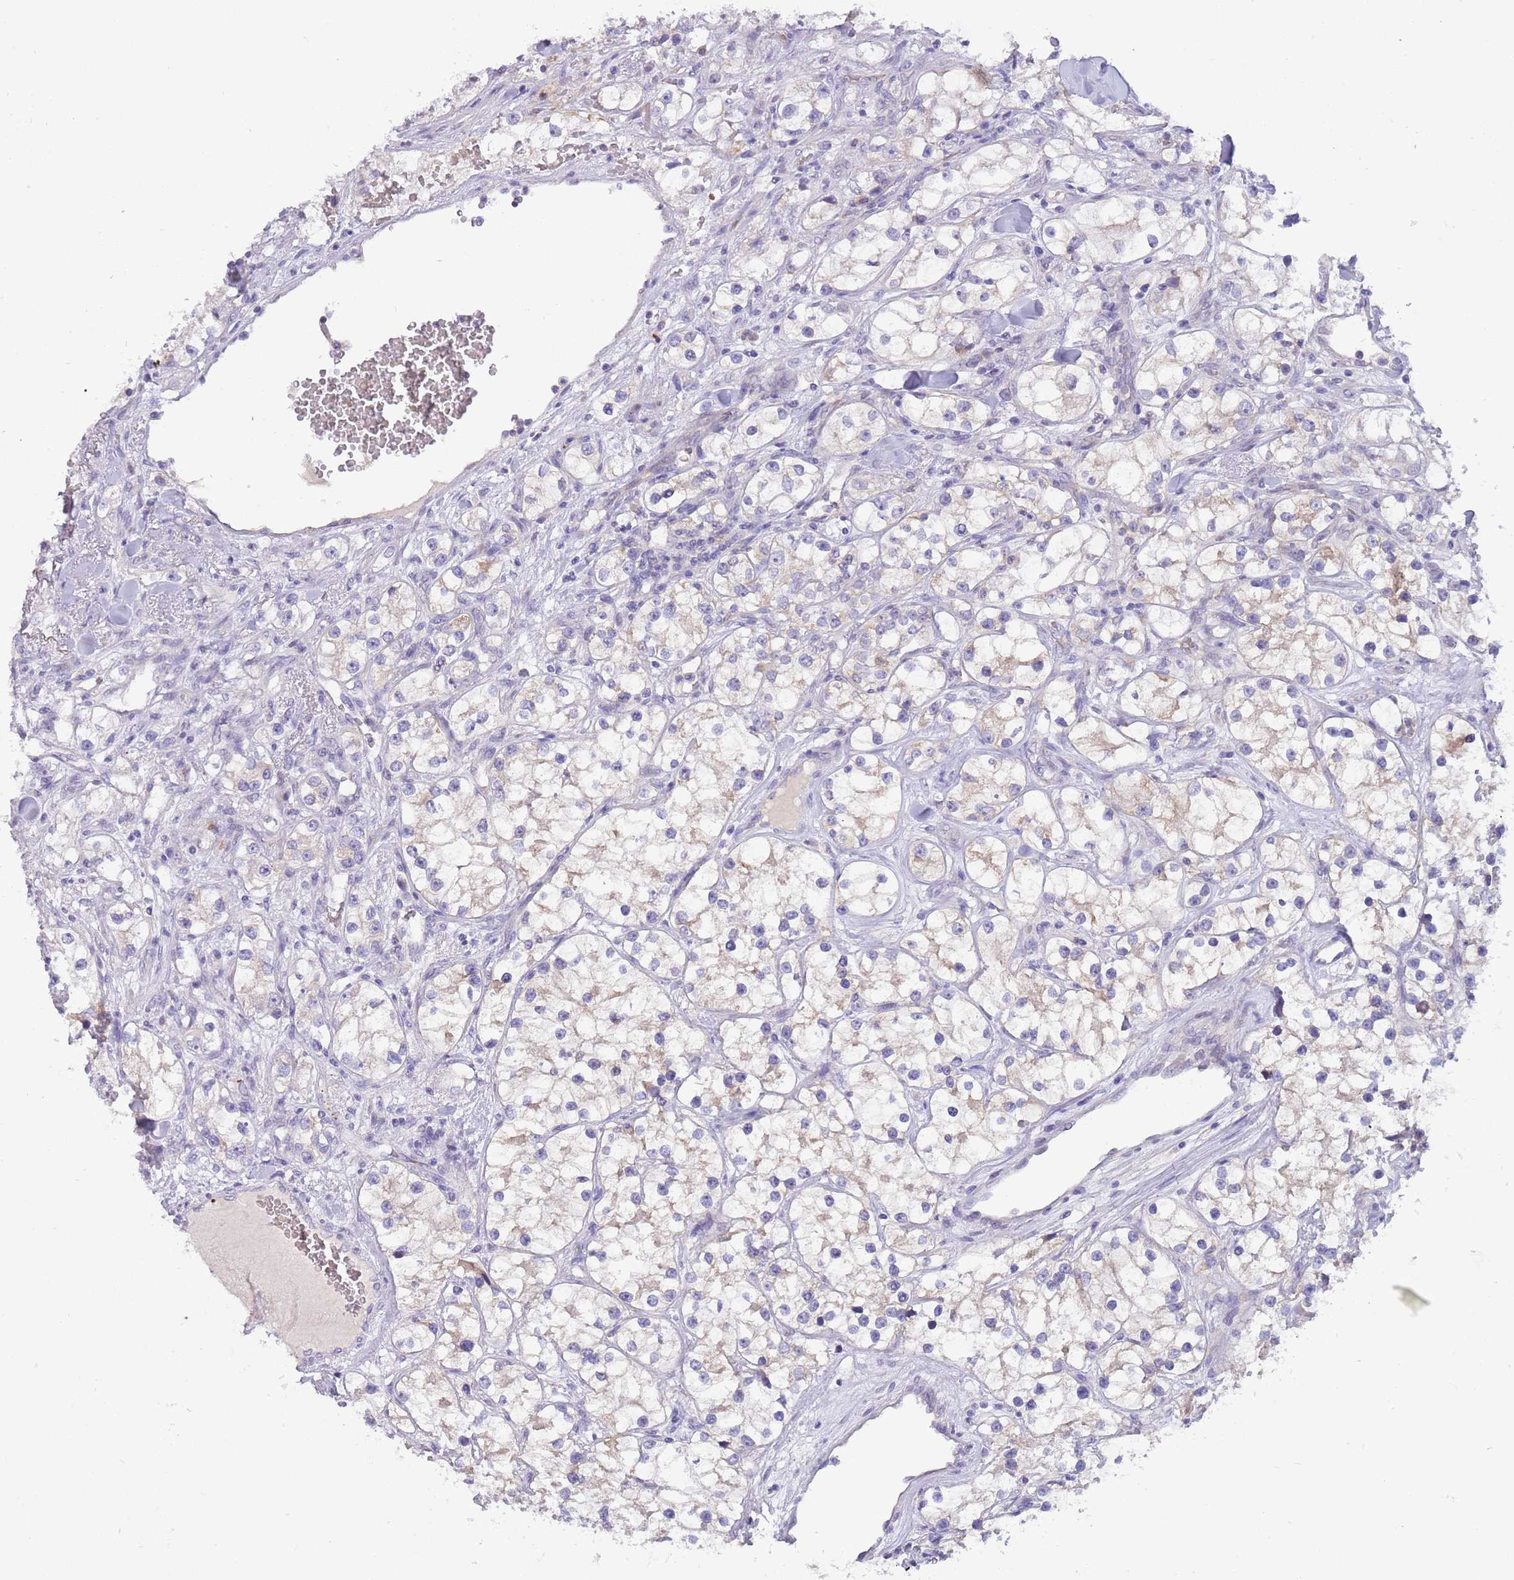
{"staining": {"intensity": "weak", "quantity": "25%-75%", "location": "cytoplasmic/membranous"}, "tissue": "renal cancer", "cell_type": "Tumor cells", "image_type": "cancer", "snomed": [{"axis": "morphology", "description": "Adenocarcinoma, NOS"}, {"axis": "topography", "description": "Kidney"}], "caption": "Immunohistochemistry staining of renal cancer, which exhibits low levels of weak cytoplasmic/membranous staining in about 25%-75% of tumor cells indicating weak cytoplasmic/membranous protein positivity. The staining was performed using DAB (3,3'-diaminobenzidine) (brown) for protein detection and nuclei were counterstained in hematoxylin (blue).", "gene": "DDHD1", "patient": {"sex": "male", "age": 77}}